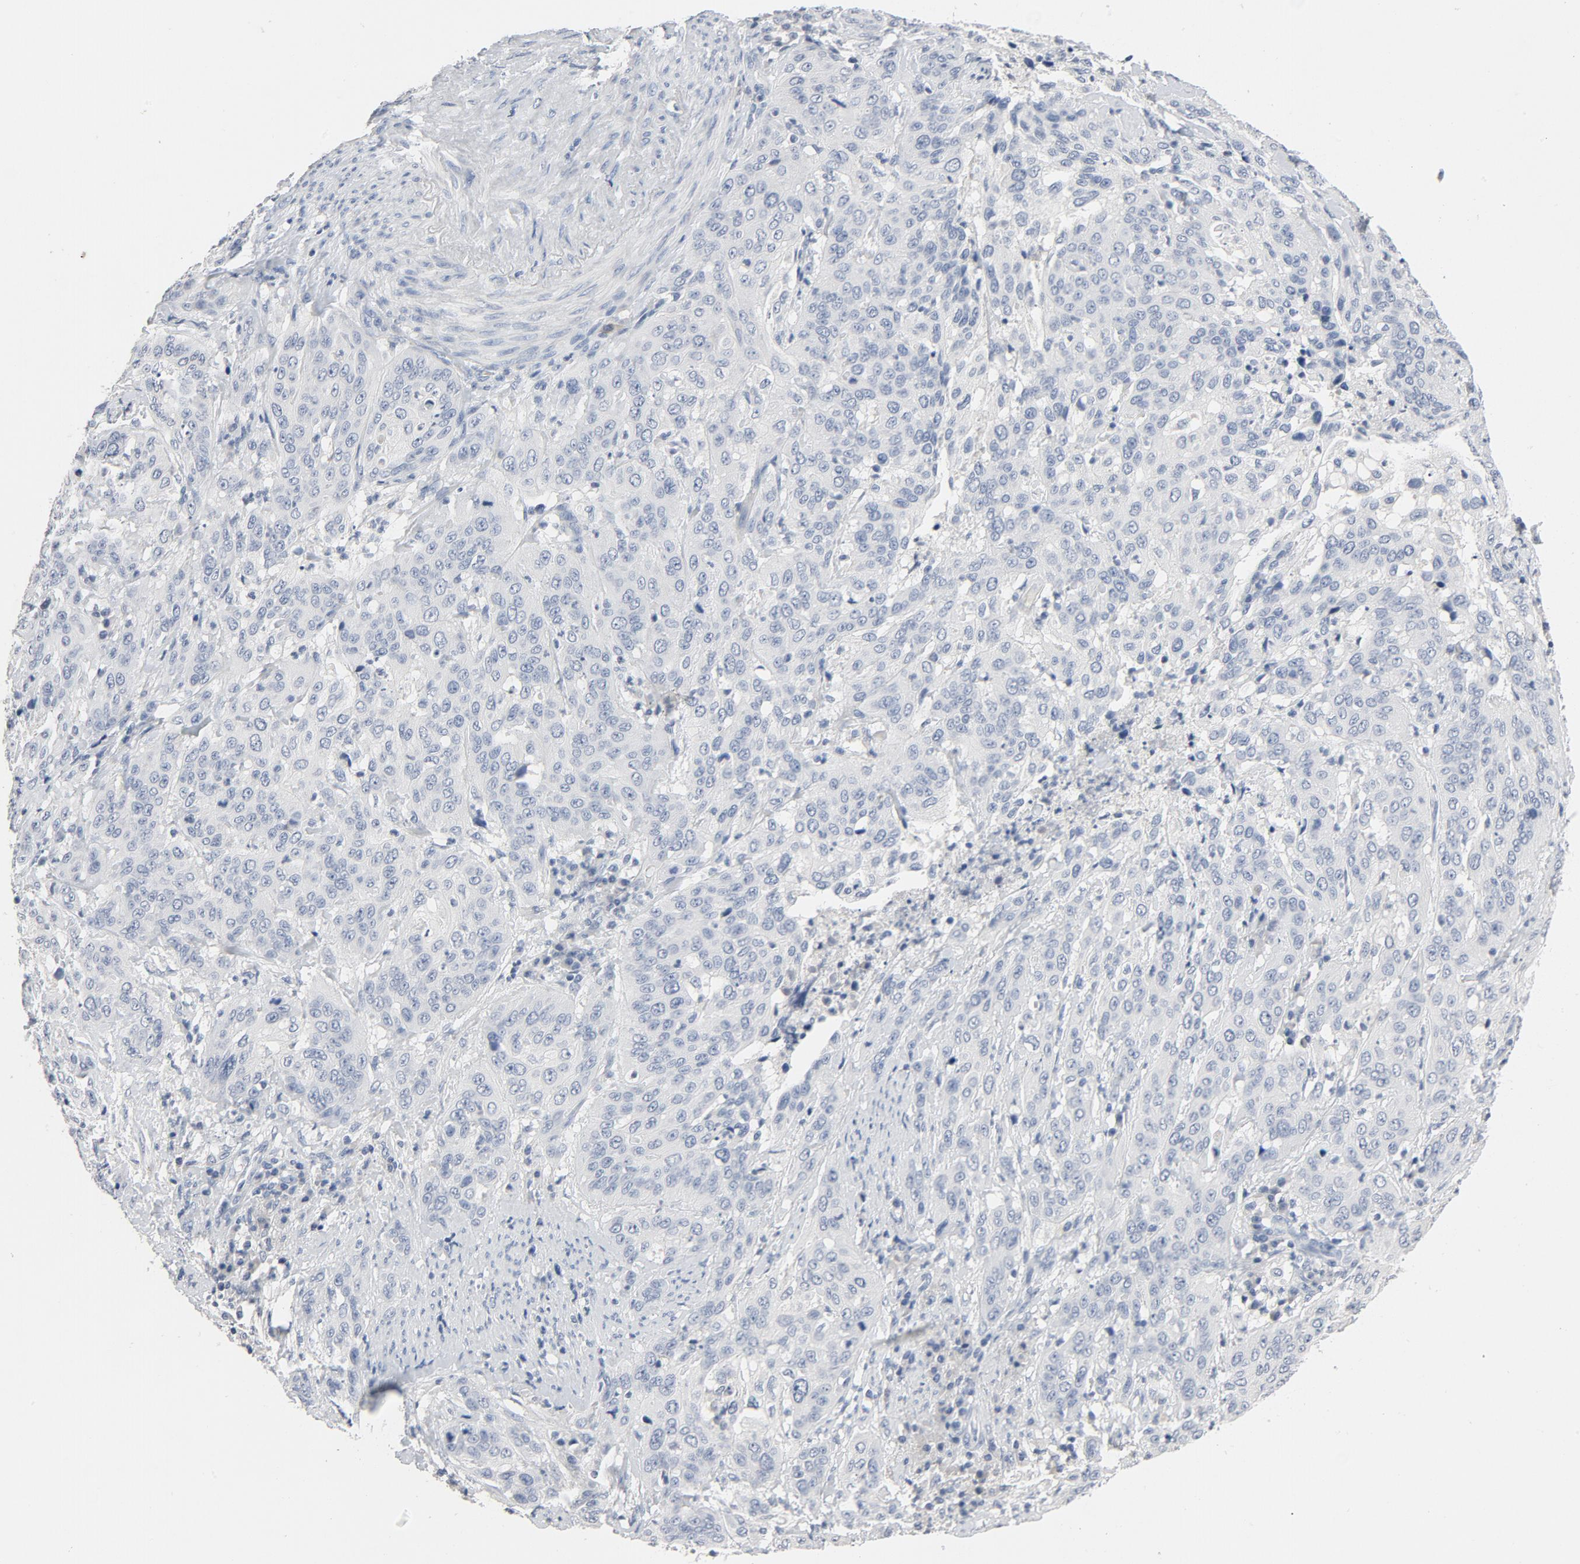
{"staining": {"intensity": "negative", "quantity": "none", "location": "none"}, "tissue": "cervical cancer", "cell_type": "Tumor cells", "image_type": "cancer", "snomed": [{"axis": "morphology", "description": "Squamous cell carcinoma, NOS"}, {"axis": "topography", "description": "Cervix"}], "caption": "Cervical squamous cell carcinoma was stained to show a protein in brown. There is no significant positivity in tumor cells.", "gene": "ZCCHC13", "patient": {"sex": "female", "age": 41}}